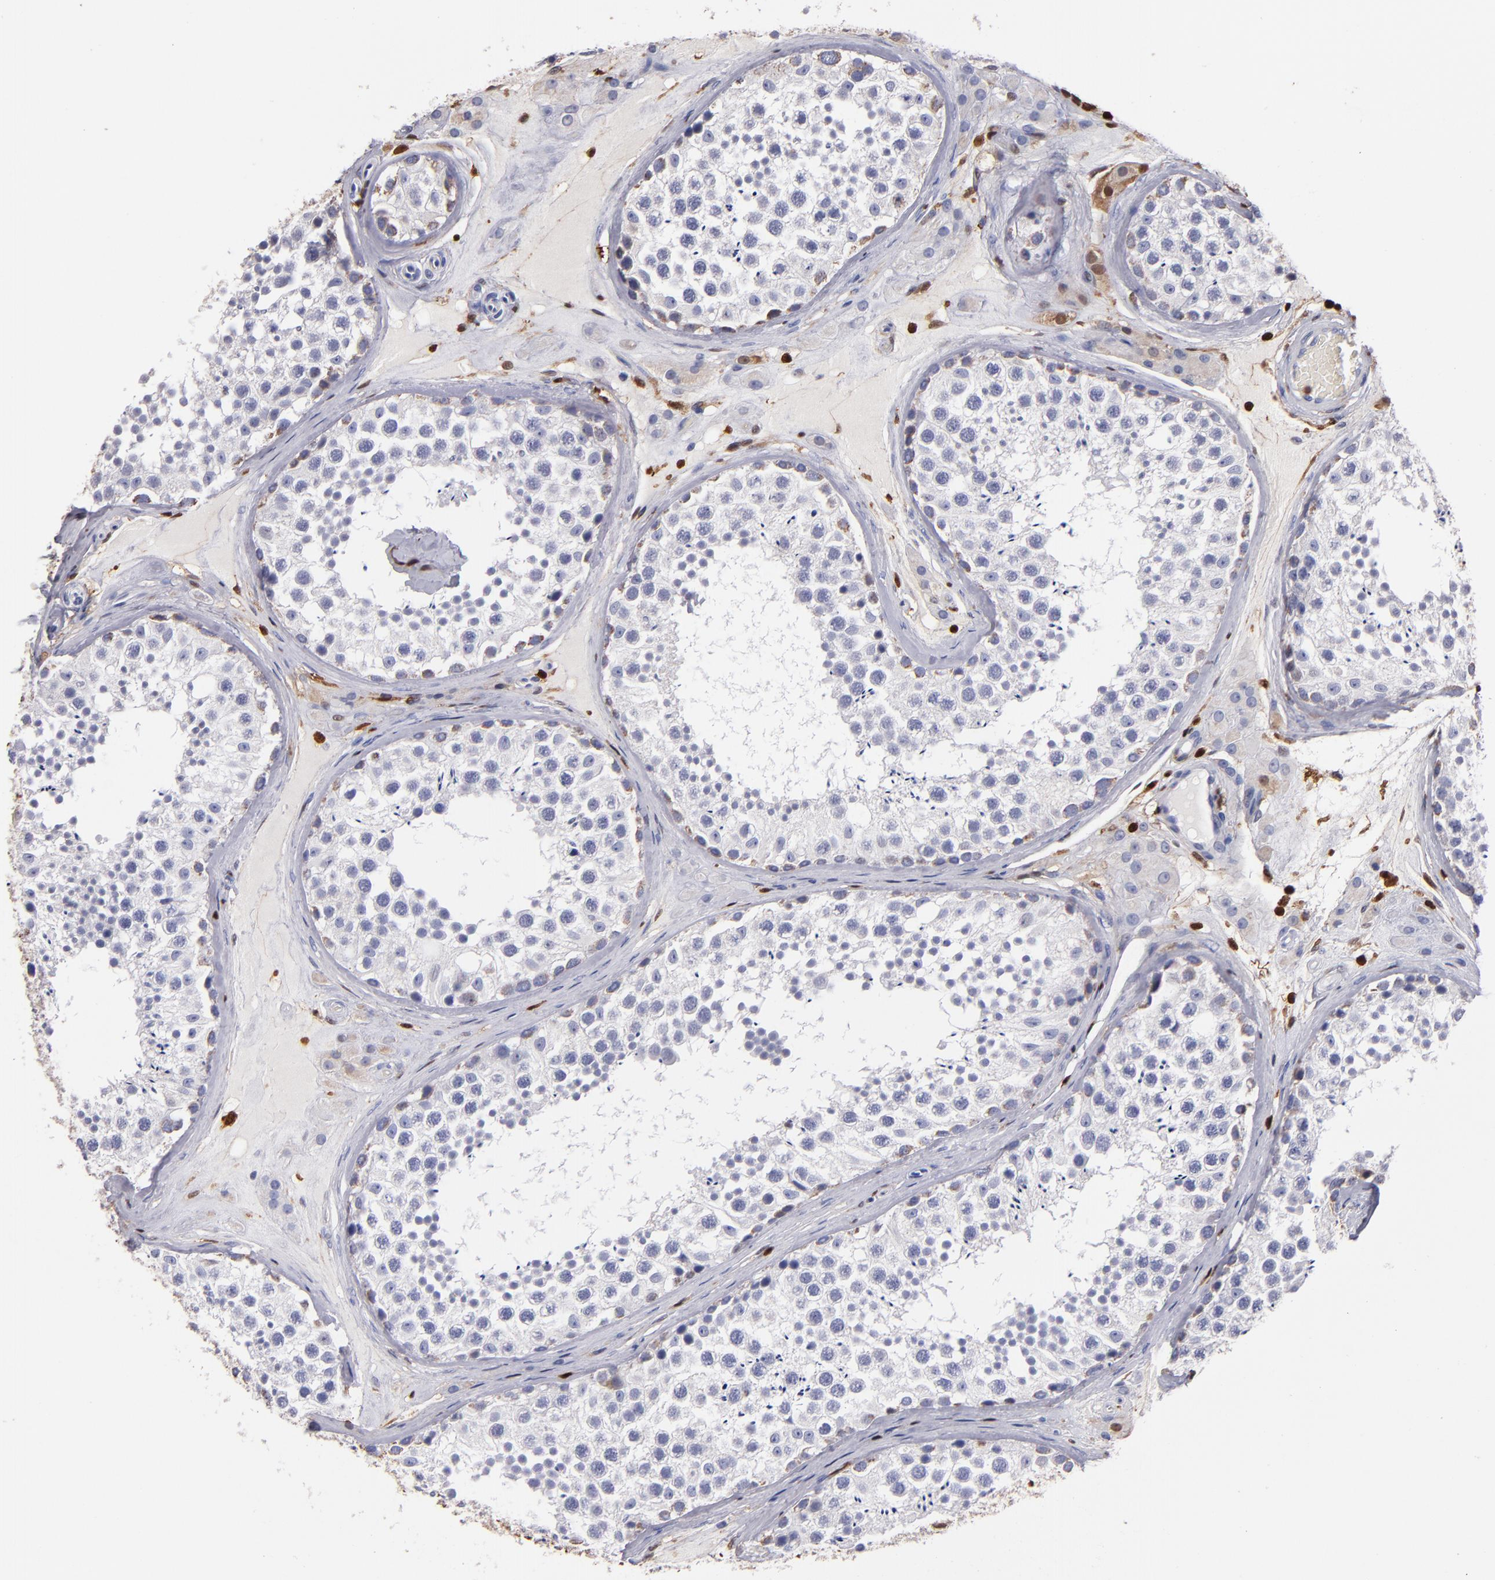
{"staining": {"intensity": "negative", "quantity": "none", "location": "none"}, "tissue": "testis", "cell_type": "Cells in seminiferous ducts", "image_type": "normal", "snomed": [{"axis": "morphology", "description": "Normal tissue, NOS"}, {"axis": "topography", "description": "Testis"}], "caption": "High magnification brightfield microscopy of unremarkable testis stained with DAB (brown) and counterstained with hematoxylin (blue): cells in seminiferous ducts show no significant staining. (DAB (3,3'-diaminobenzidine) immunohistochemistry (IHC), high magnification).", "gene": "S100A4", "patient": {"sex": "male", "age": 46}}